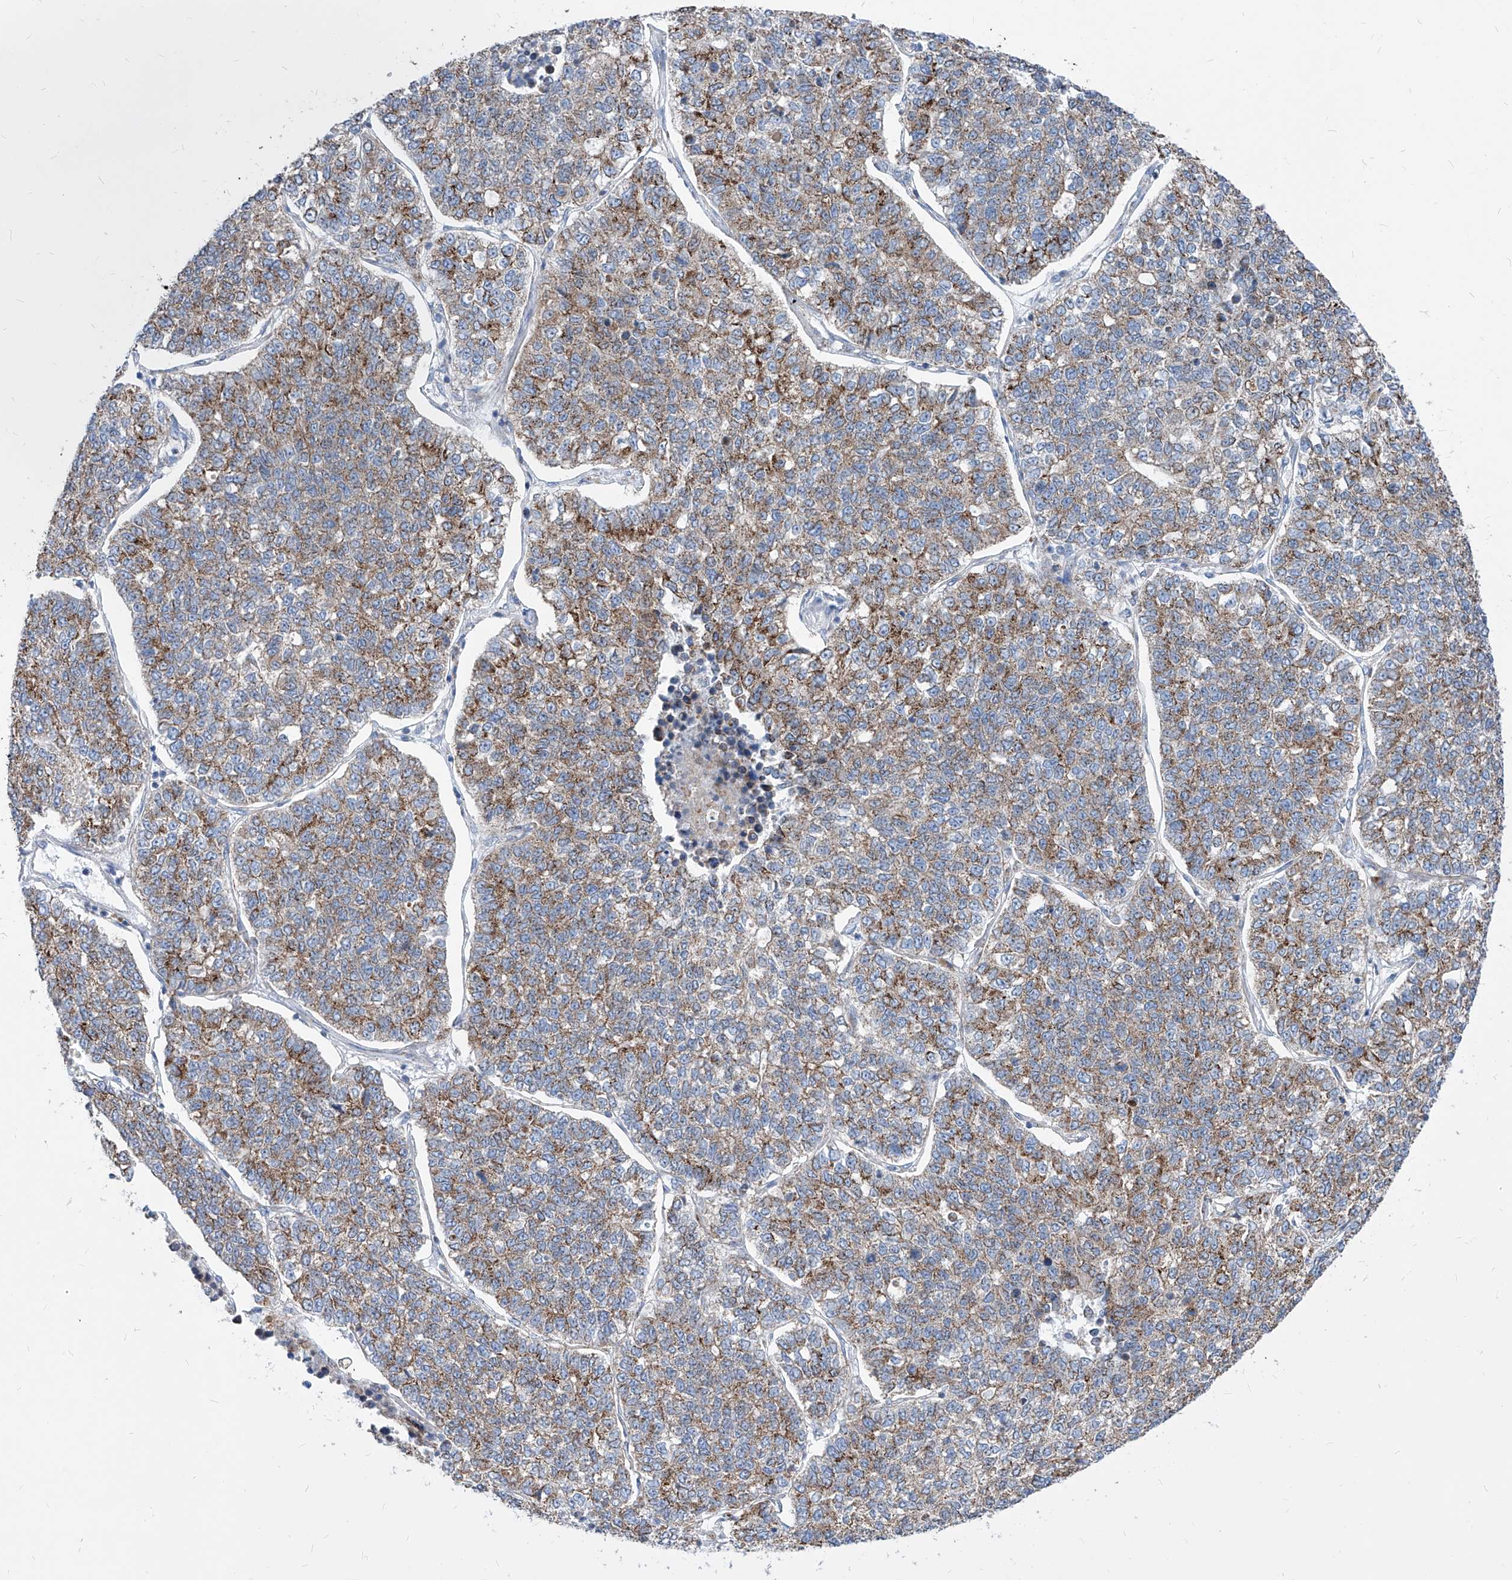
{"staining": {"intensity": "moderate", "quantity": ">75%", "location": "cytoplasmic/membranous"}, "tissue": "lung cancer", "cell_type": "Tumor cells", "image_type": "cancer", "snomed": [{"axis": "morphology", "description": "Adenocarcinoma, NOS"}, {"axis": "topography", "description": "Lung"}], "caption": "This image reveals immunohistochemistry staining of human lung adenocarcinoma, with medium moderate cytoplasmic/membranous positivity in approximately >75% of tumor cells.", "gene": "AGPS", "patient": {"sex": "male", "age": 49}}